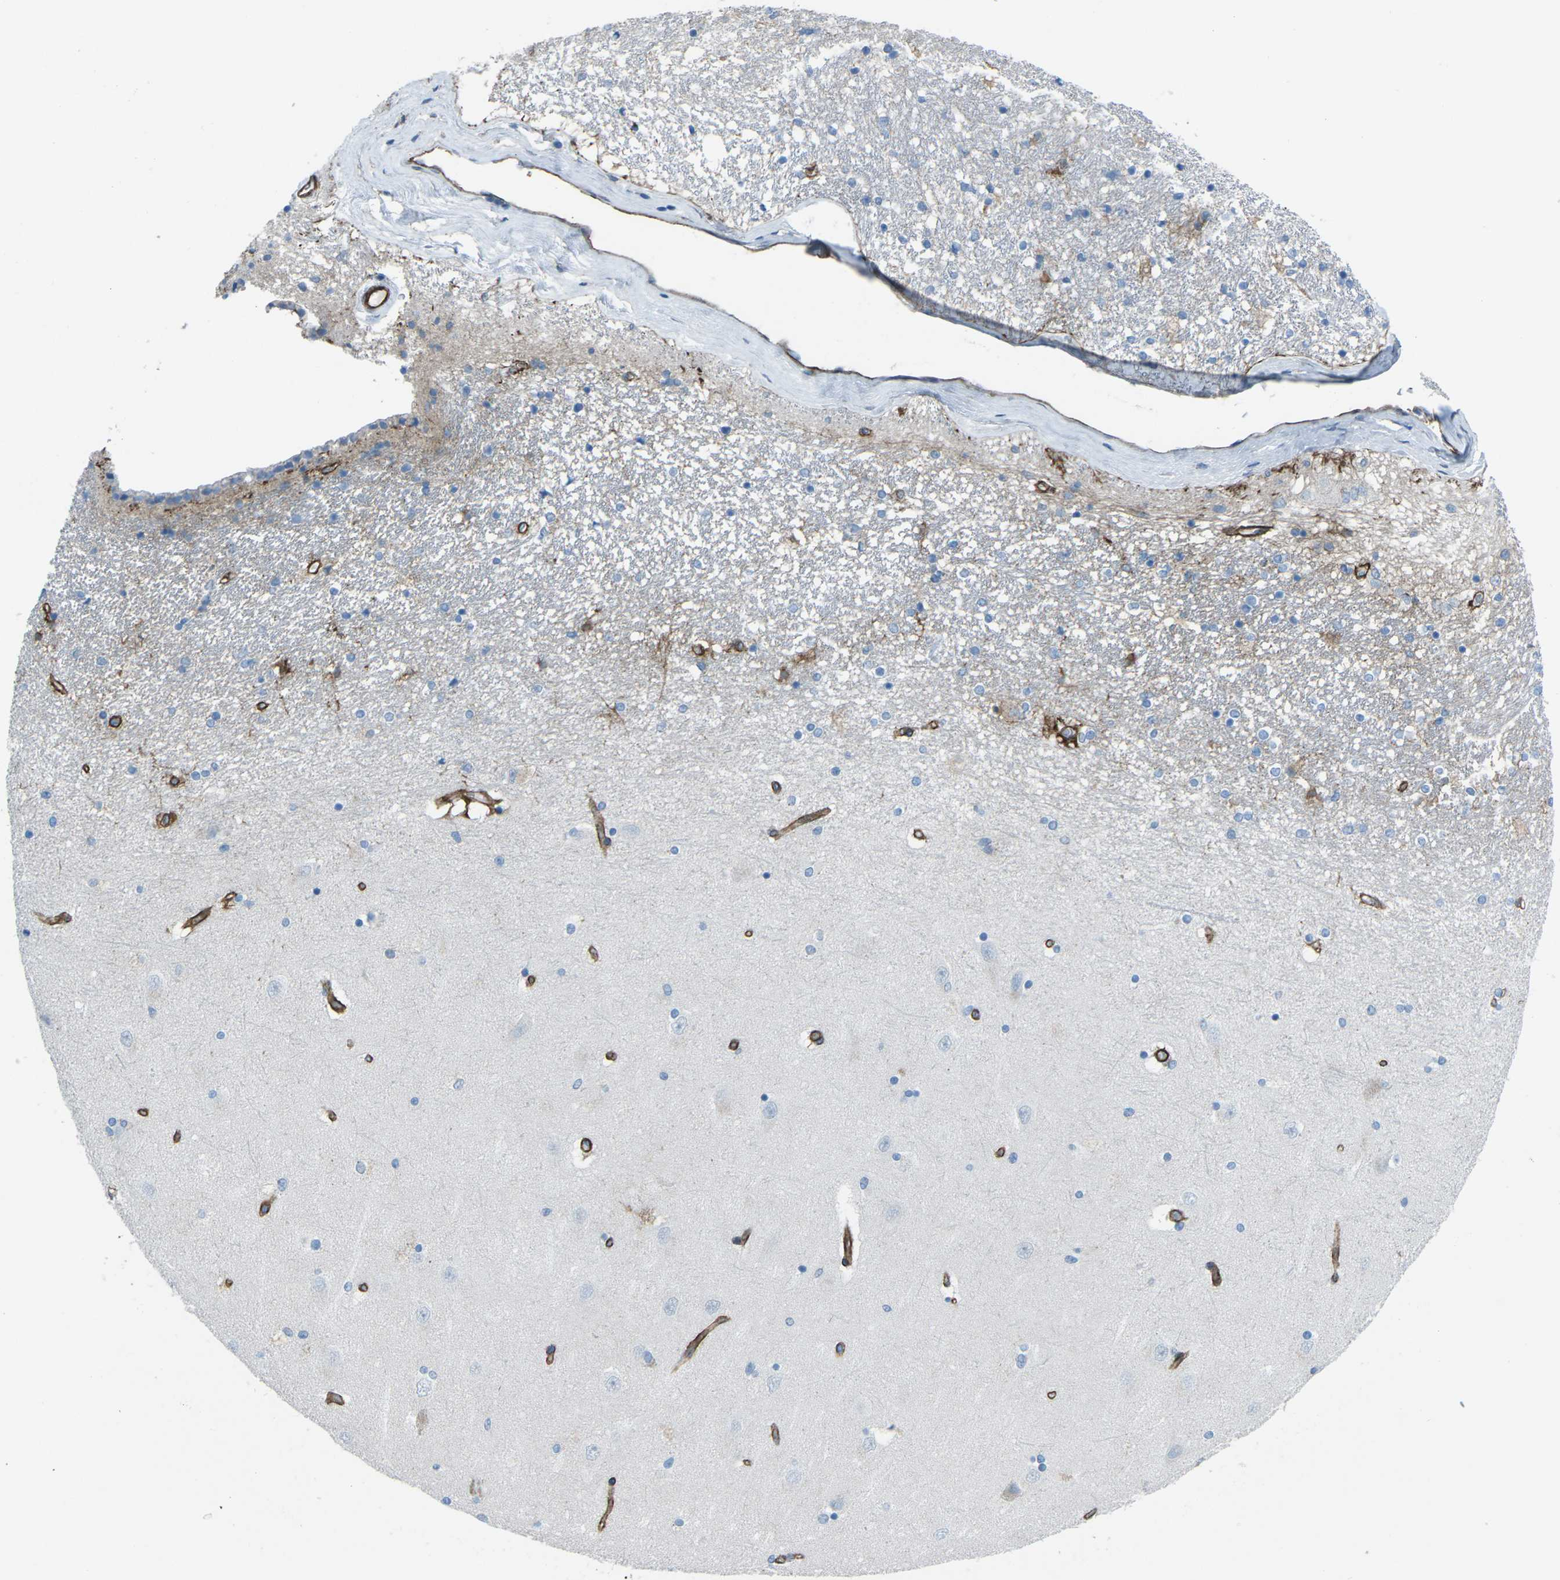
{"staining": {"intensity": "negative", "quantity": "none", "location": "none"}, "tissue": "hippocampus", "cell_type": "Glial cells", "image_type": "normal", "snomed": [{"axis": "morphology", "description": "Normal tissue, NOS"}, {"axis": "topography", "description": "Hippocampus"}], "caption": "Hippocampus stained for a protein using immunohistochemistry displays no expression glial cells.", "gene": "UTRN", "patient": {"sex": "female", "age": 54}}